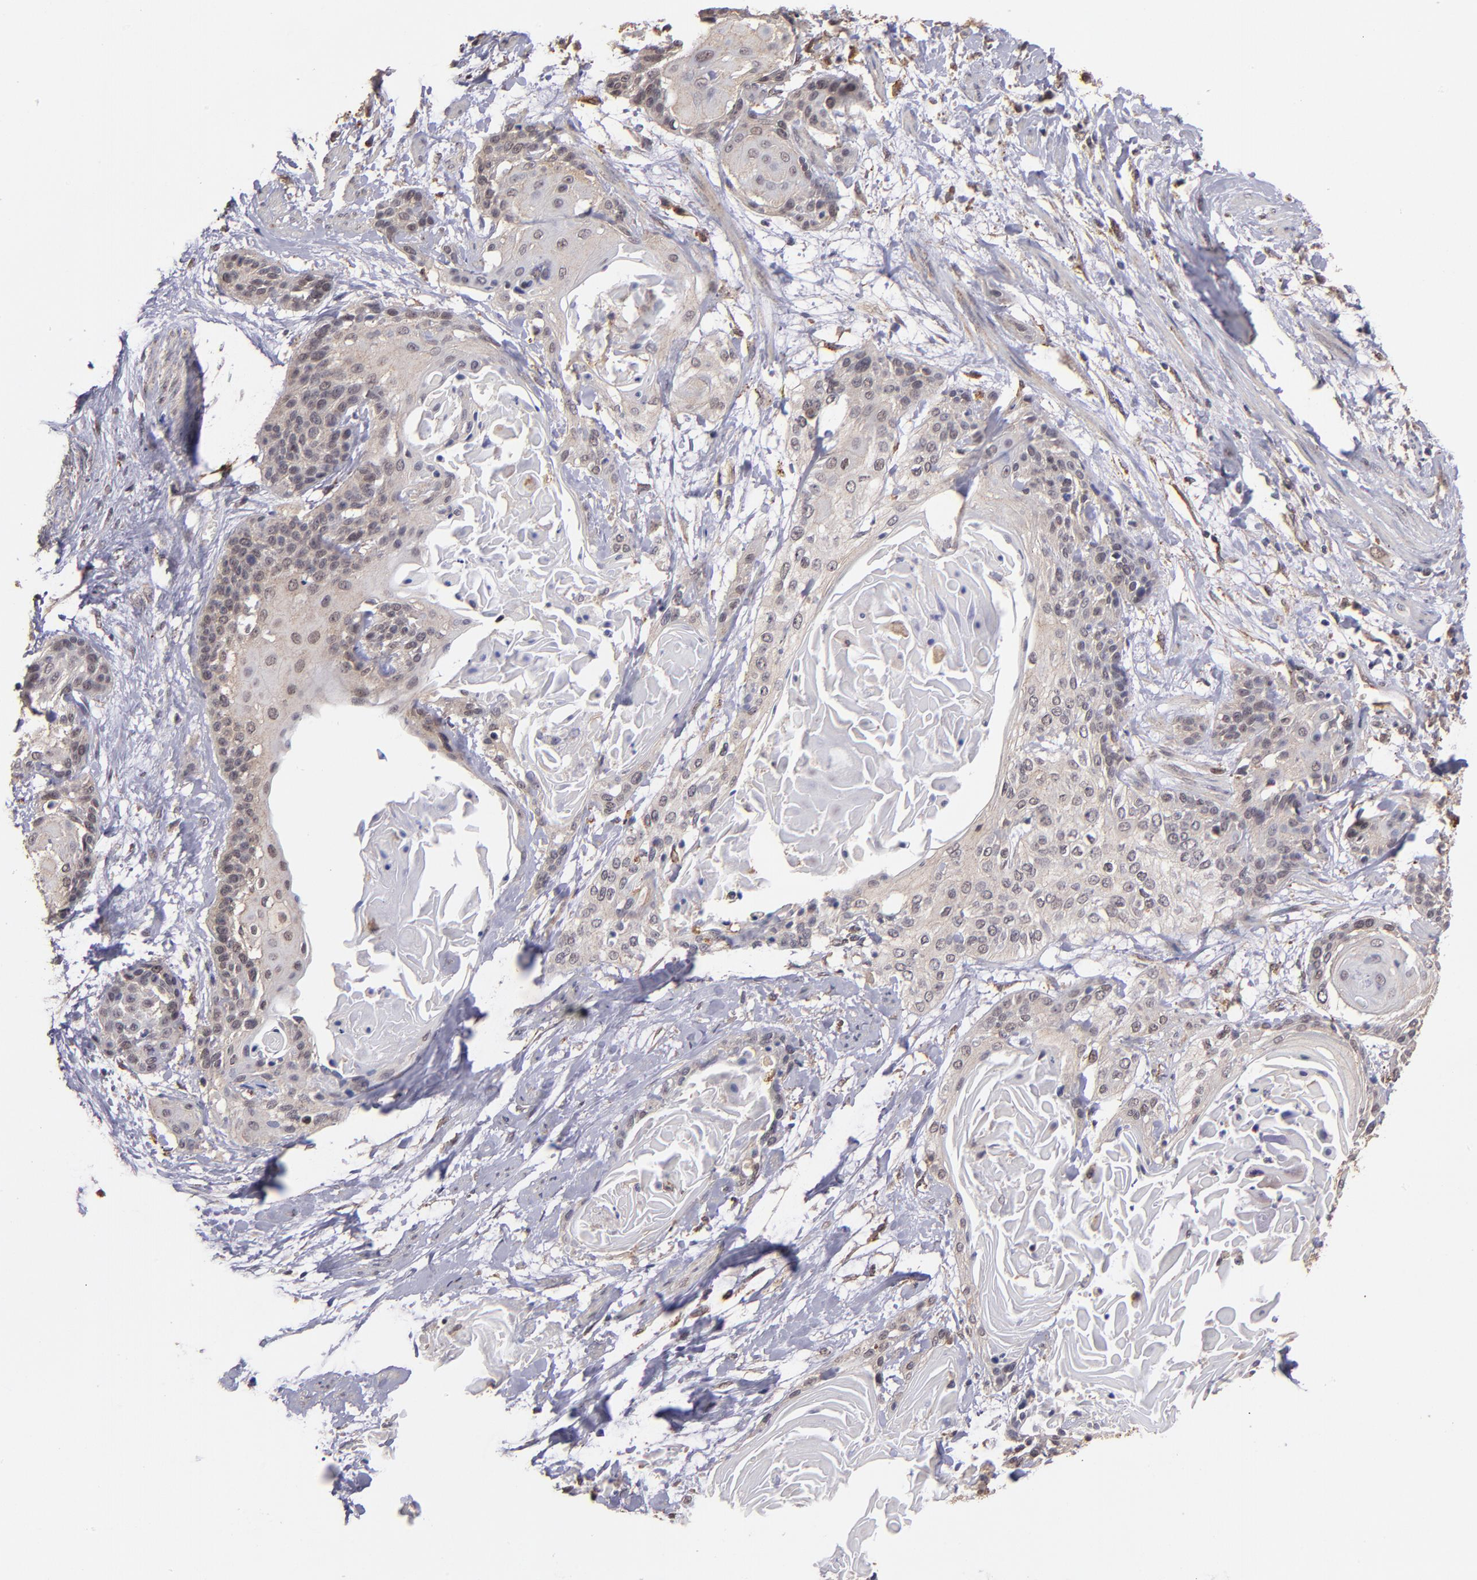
{"staining": {"intensity": "moderate", "quantity": "25%-75%", "location": "cytoplasmic/membranous,nuclear"}, "tissue": "cervical cancer", "cell_type": "Tumor cells", "image_type": "cancer", "snomed": [{"axis": "morphology", "description": "Squamous cell carcinoma, NOS"}, {"axis": "topography", "description": "Cervix"}], "caption": "A medium amount of moderate cytoplasmic/membranous and nuclear staining is present in about 25%-75% of tumor cells in cervical squamous cell carcinoma tissue. (DAB = brown stain, brightfield microscopy at high magnification).", "gene": "SIPA1L1", "patient": {"sex": "female", "age": 57}}